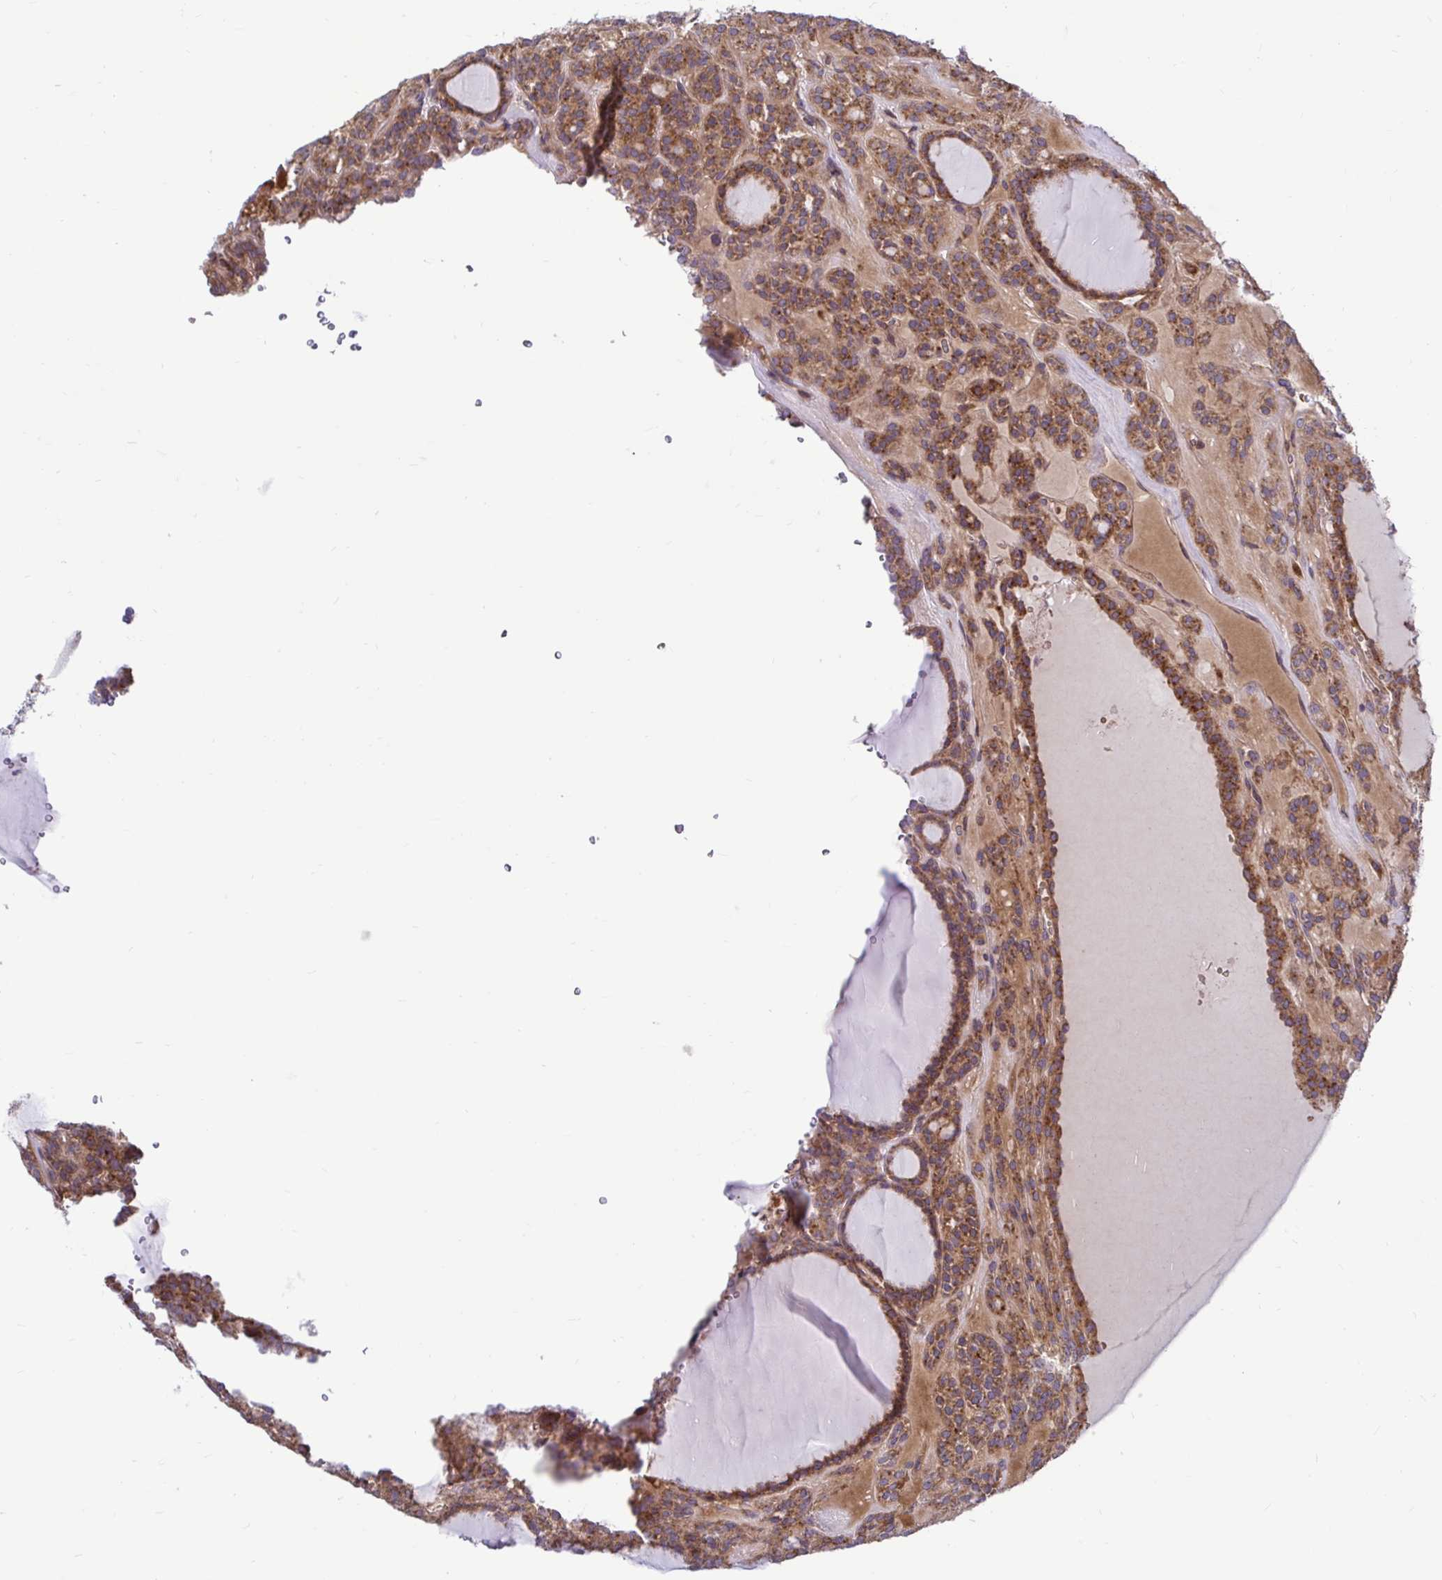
{"staining": {"intensity": "moderate", "quantity": ">75%", "location": "cytoplasmic/membranous"}, "tissue": "thyroid cancer", "cell_type": "Tumor cells", "image_type": "cancer", "snomed": [{"axis": "morphology", "description": "Follicular adenoma carcinoma, NOS"}, {"axis": "topography", "description": "Thyroid gland"}], "caption": "IHC (DAB) staining of human thyroid follicular adenoma carcinoma shows moderate cytoplasmic/membranous protein positivity in approximately >75% of tumor cells.", "gene": "VTI1B", "patient": {"sex": "female", "age": 63}}